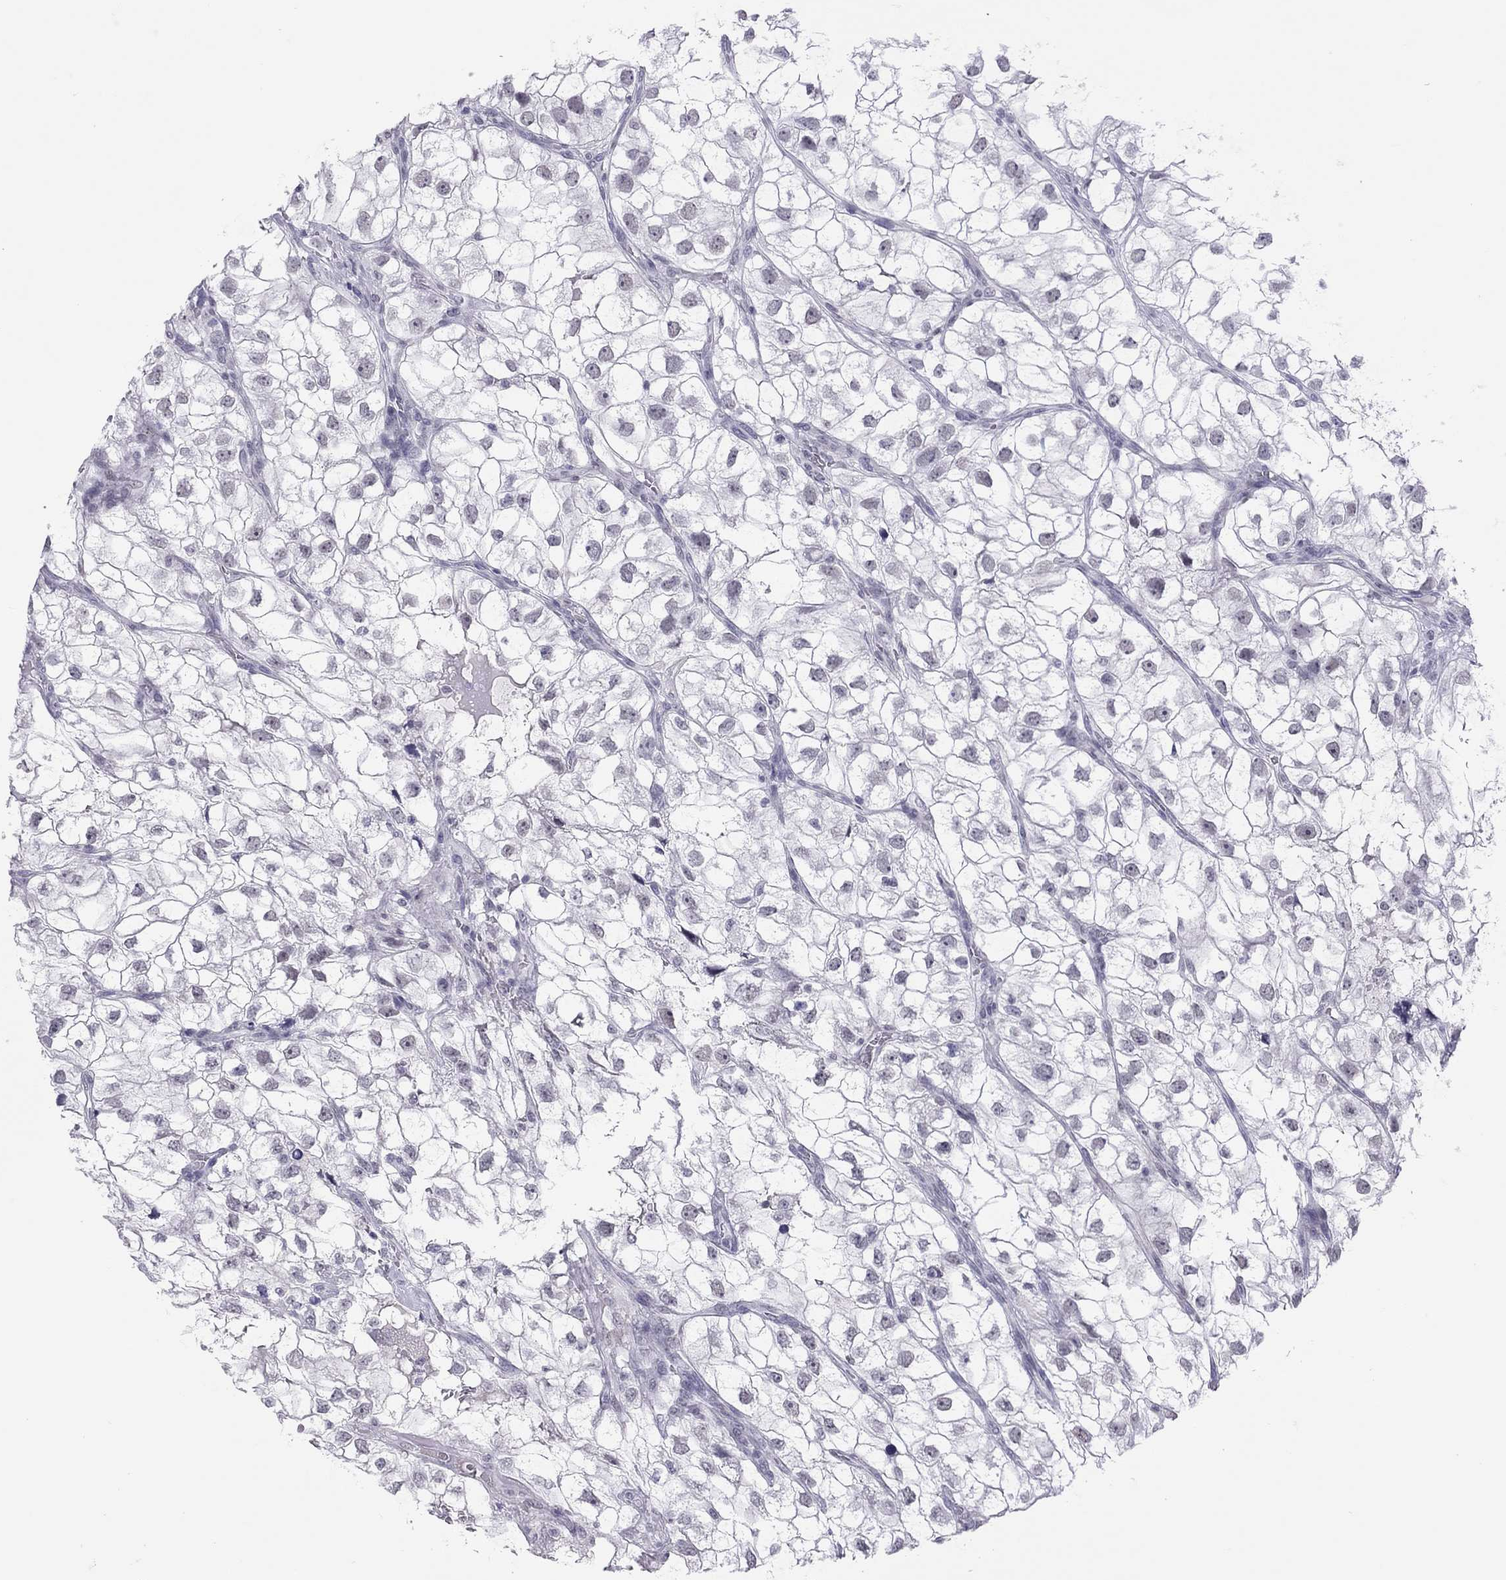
{"staining": {"intensity": "negative", "quantity": "none", "location": "none"}, "tissue": "renal cancer", "cell_type": "Tumor cells", "image_type": "cancer", "snomed": [{"axis": "morphology", "description": "Adenocarcinoma, NOS"}, {"axis": "topography", "description": "Kidney"}], "caption": "The image demonstrates no significant positivity in tumor cells of renal cancer (adenocarcinoma).", "gene": "JHY", "patient": {"sex": "male", "age": 59}}